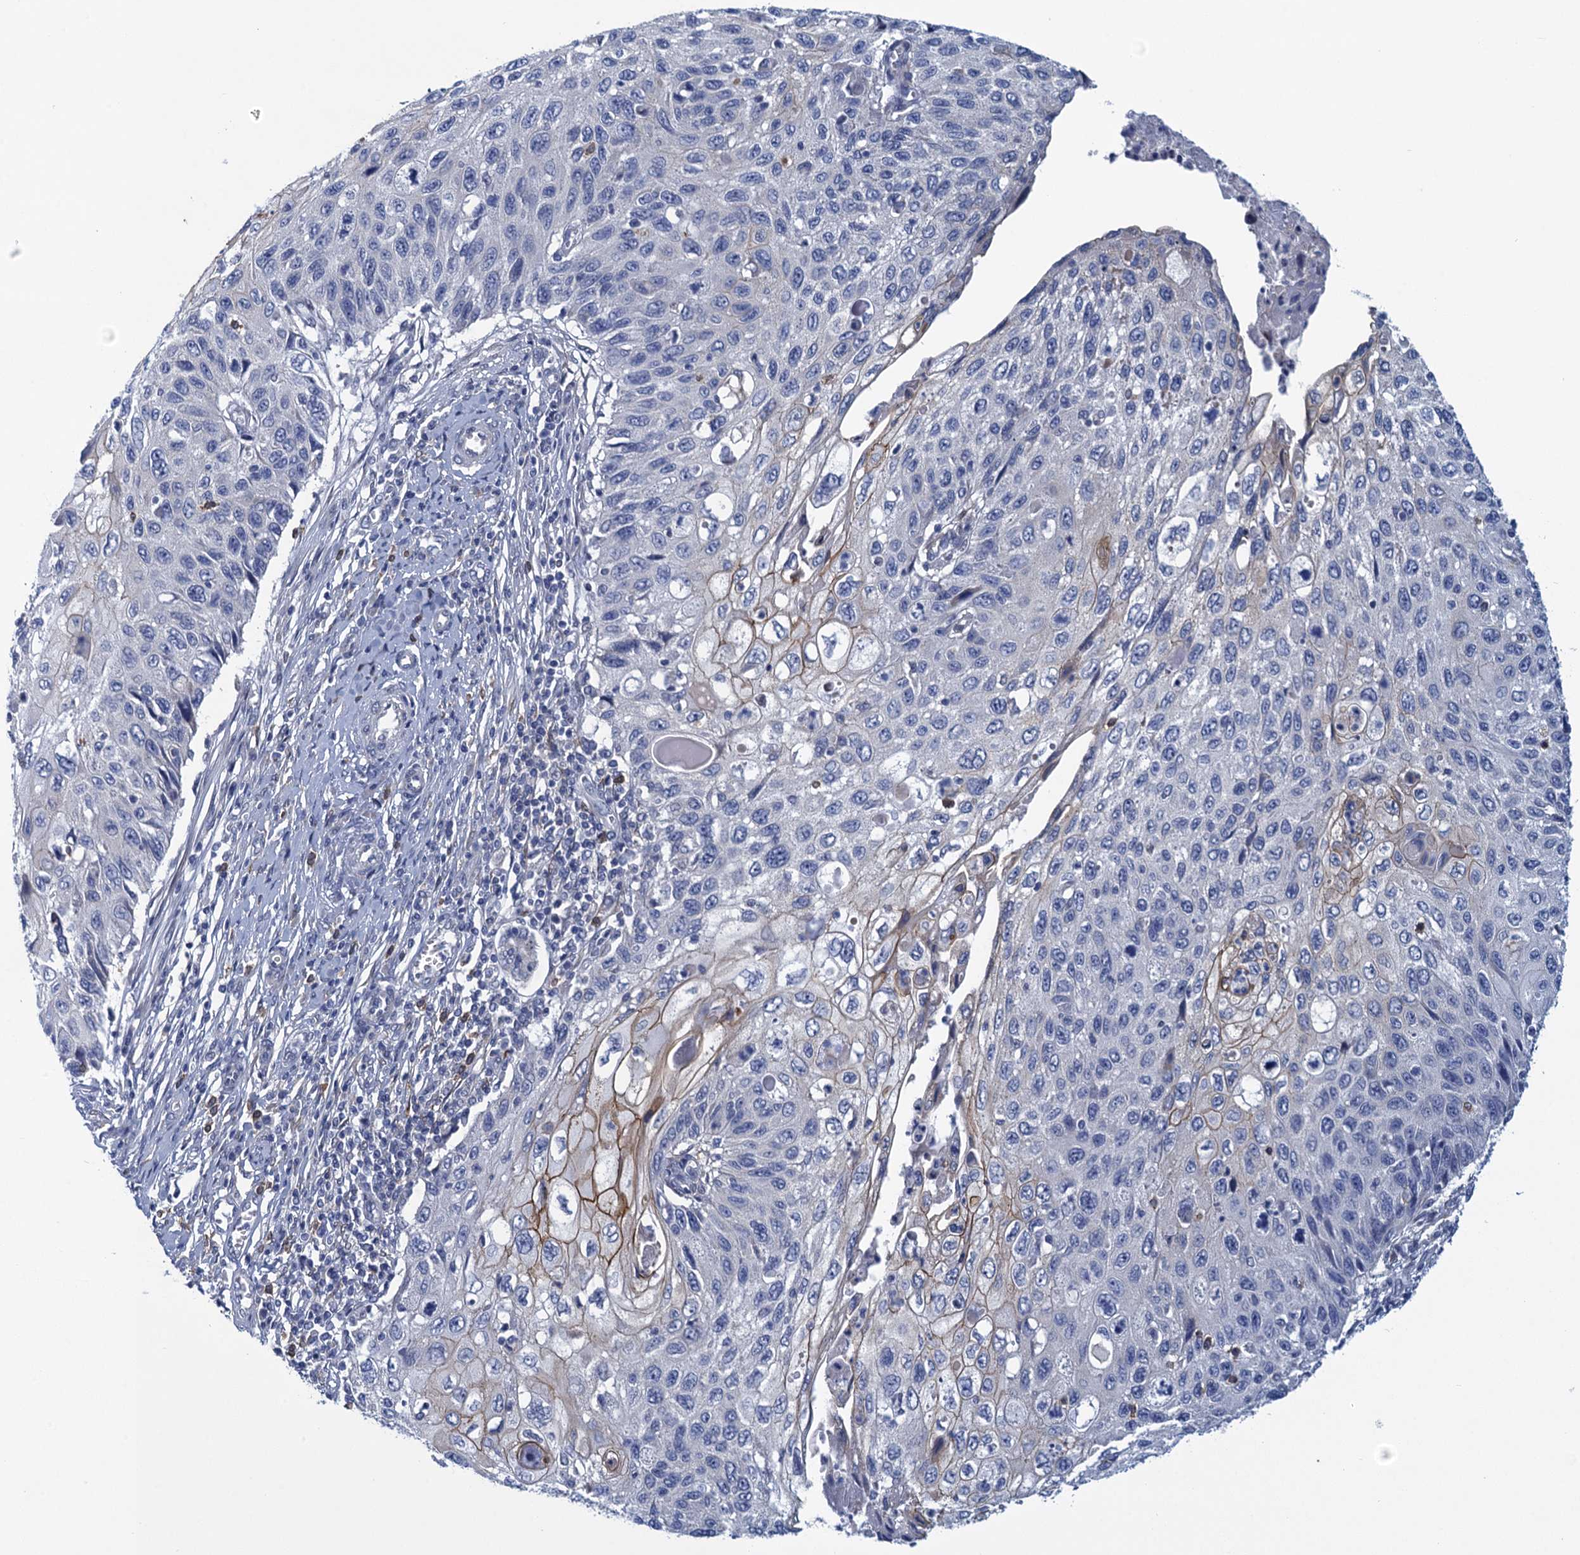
{"staining": {"intensity": "moderate", "quantity": "<25%", "location": "cytoplasmic/membranous"}, "tissue": "cervical cancer", "cell_type": "Tumor cells", "image_type": "cancer", "snomed": [{"axis": "morphology", "description": "Squamous cell carcinoma, NOS"}, {"axis": "topography", "description": "Cervix"}], "caption": "Immunohistochemical staining of human squamous cell carcinoma (cervical) demonstrates moderate cytoplasmic/membranous protein staining in about <25% of tumor cells.", "gene": "SCEL", "patient": {"sex": "female", "age": 70}}